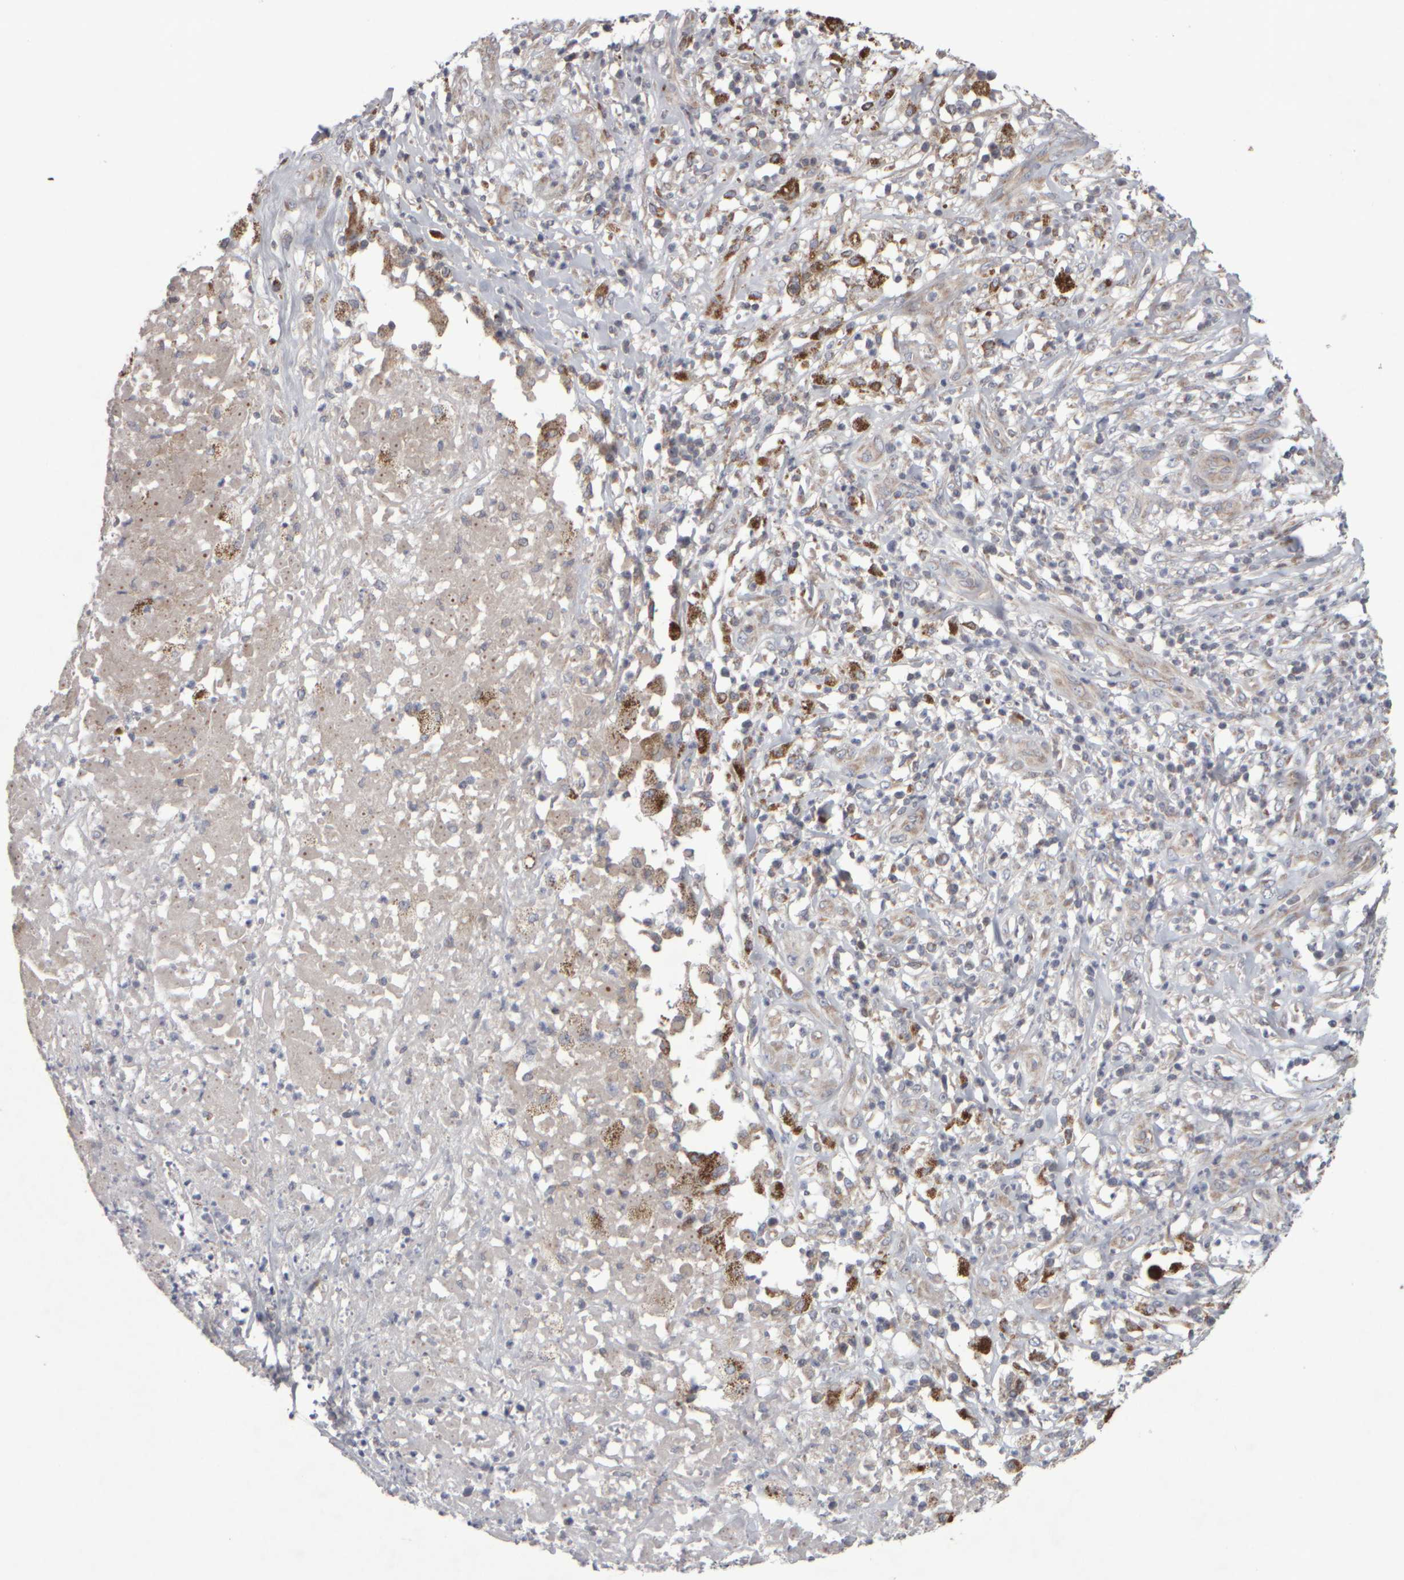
{"staining": {"intensity": "weak", "quantity": ">75%", "location": "cytoplasmic/membranous"}, "tissue": "melanoma", "cell_type": "Tumor cells", "image_type": "cancer", "snomed": [{"axis": "morphology", "description": "Necrosis, NOS"}, {"axis": "morphology", "description": "Malignant melanoma, NOS"}, {"axis": "topography", "description": "Skin"}], "caption": "A photomicrograph of human melanoma stained for a protein demonstrates weak cytoplasmic/membranous brown staining in tumor cells.", "gene": "SCO1", "patient": {"sex": "female", "age": 87}}